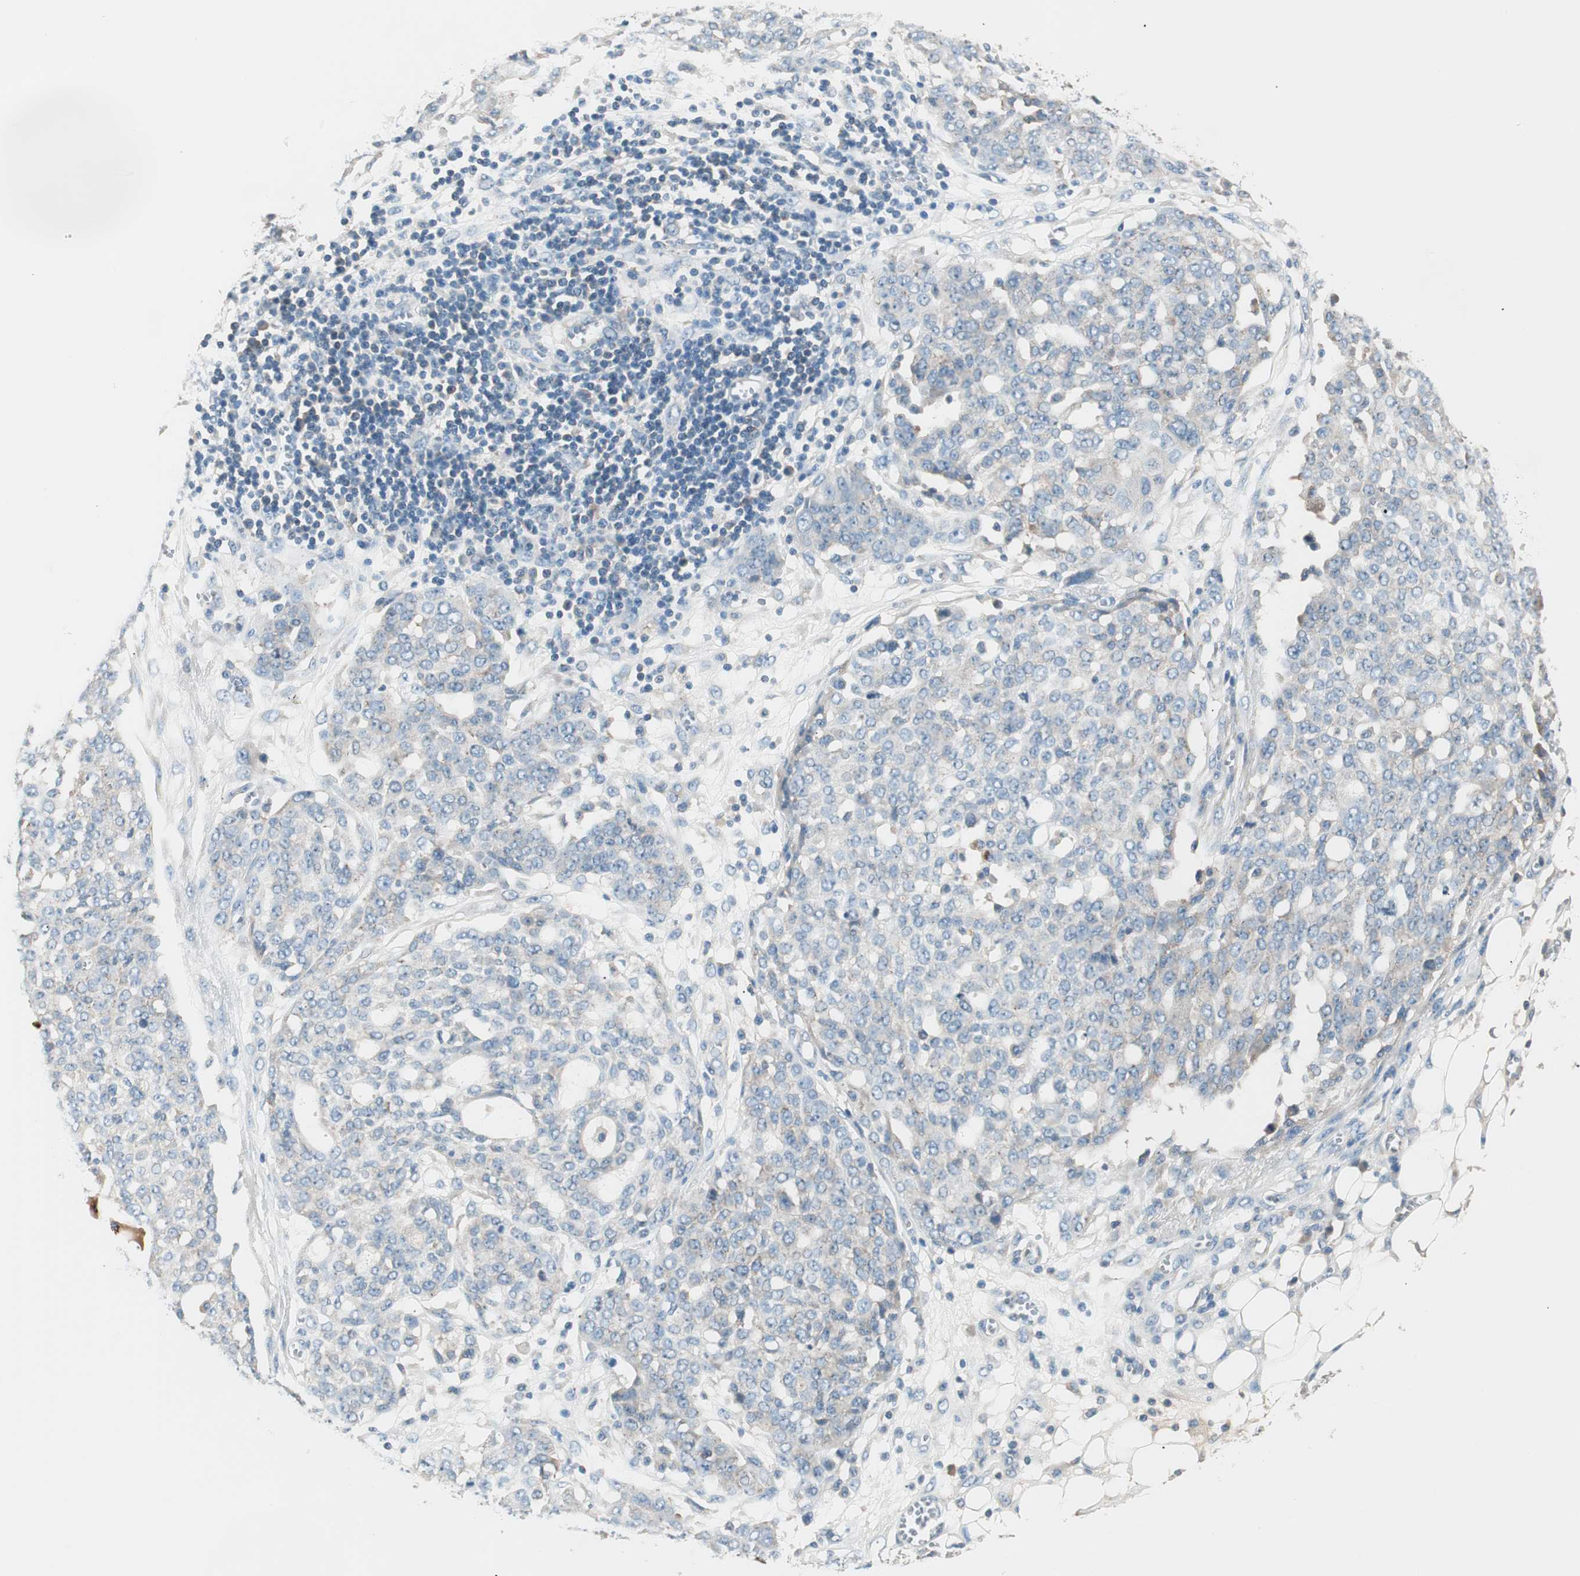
{"staining": {"intensity": "negative", "quantity": "none", "location": "none"}, "tissue": "ovarian cancer", "cell_type": "Tumor cells", "image_type": "cancer", "snomed": [{"axis": "morphology", "description": "Cystadenocarcinoma, serous, NOS"}, {"axis": "topography", "description": "Soft tissue"}, {"axis": "topography", "description": "Ovary"}], "caption": "Immunohistochemistry (IHC) micrograph of human ovarian serous cystadenocarcinoma stained for a protein (brown), which exhibits no expression in tumor cells.", "gene": "RAD54B", "patient": {"sex": "female", "age": 57}}